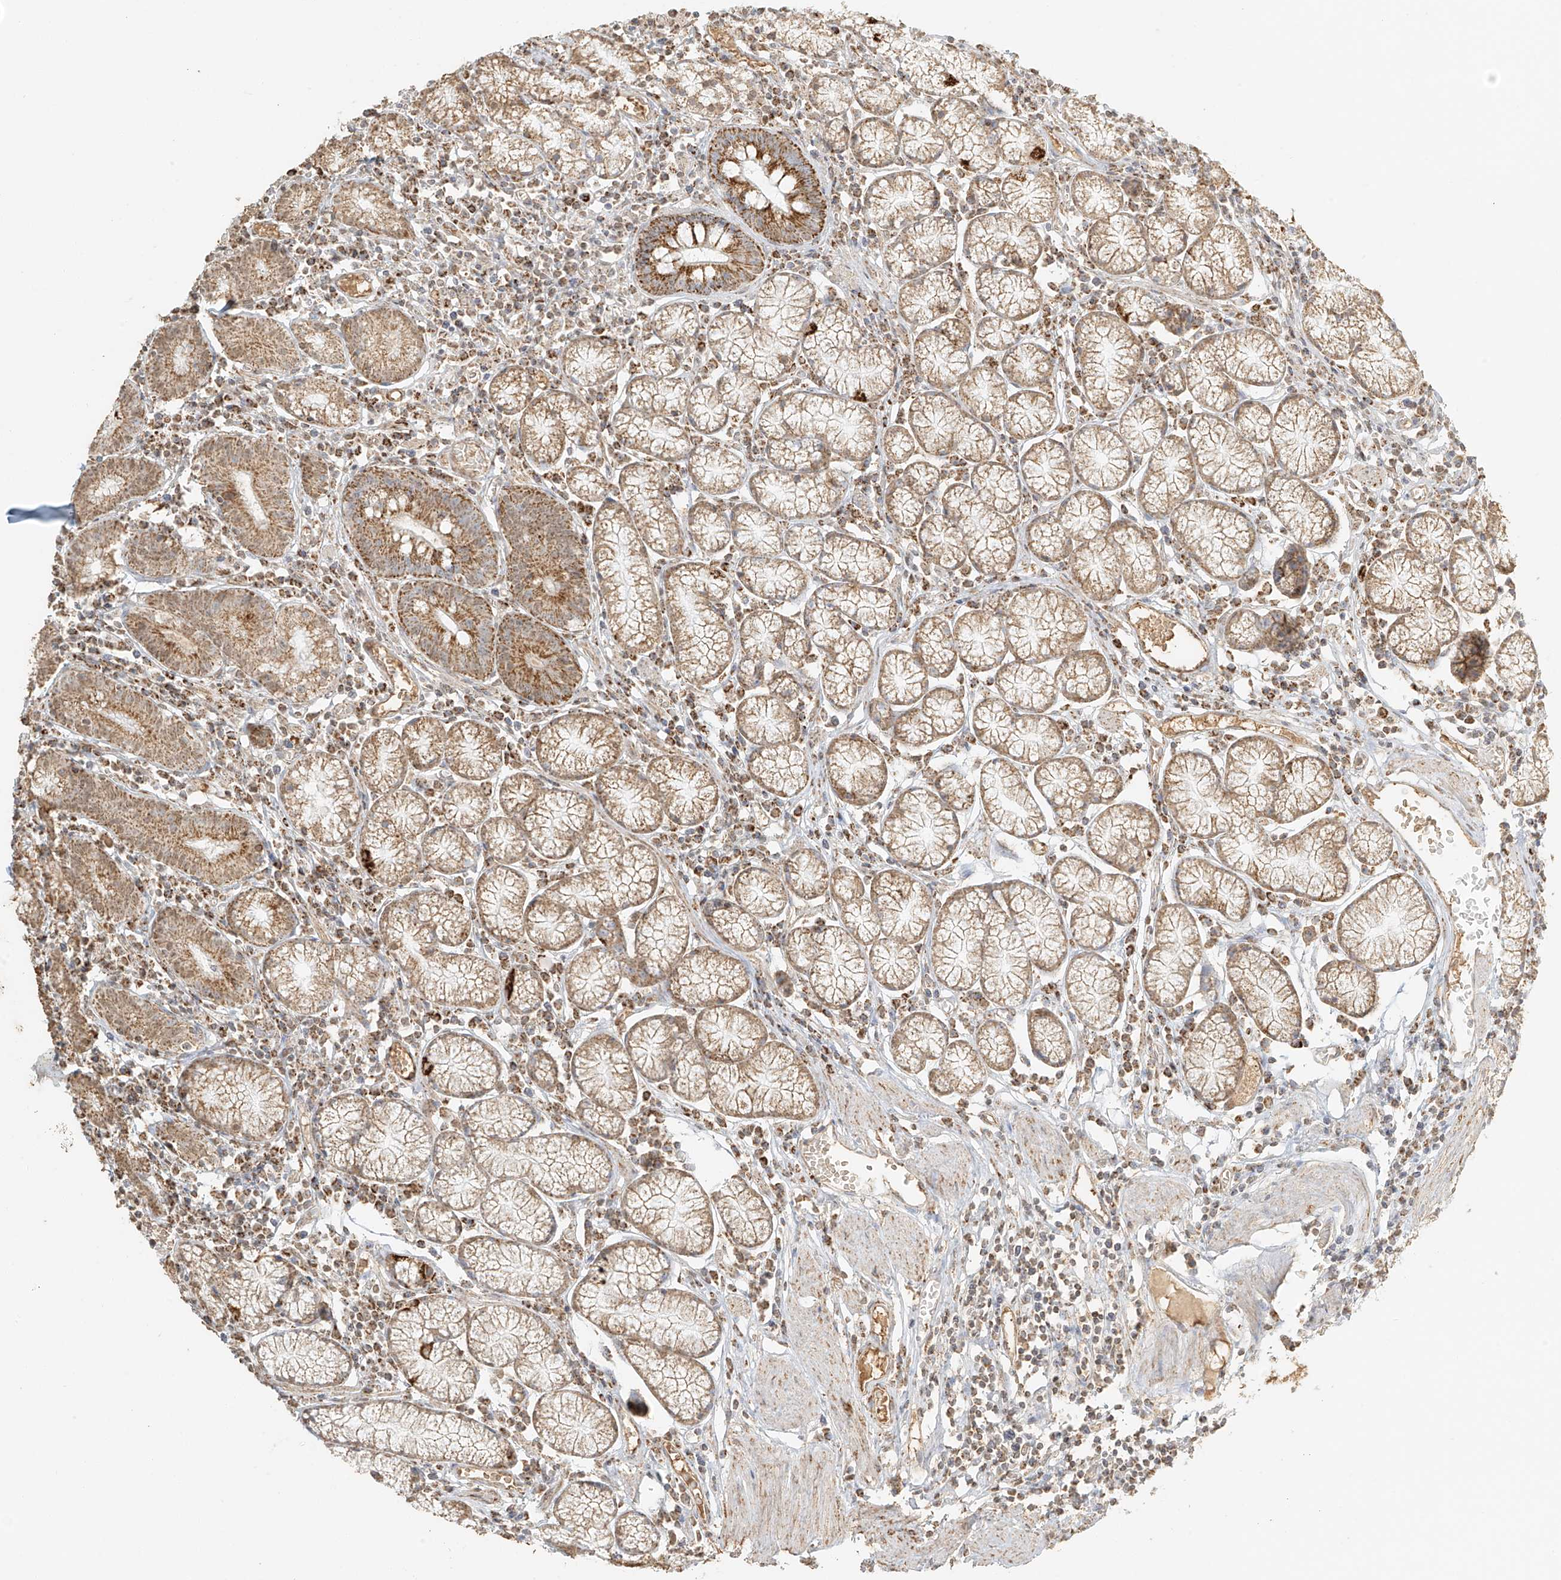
{"staining": {"intensity": "strong", "quantity": "25%-75%", "location": "cytoplasmic/membranous"}, "tissue": "stomach", "cell_type": "Glandular cells", "image_type": "normal", "snomed": [{"axis": "morphology", "description": "Normal tissue, NOS"}, {"axis": "topography", "description": "Stomach"}], "caption": "Immunohistochemical staining of benign stomach reveals strong cytoplasmic/membranous protein positivity in approximately 25%-75% of glandular cells.", "gene": "MIPEP", "patient": {"sex": "male", "age": 55}}